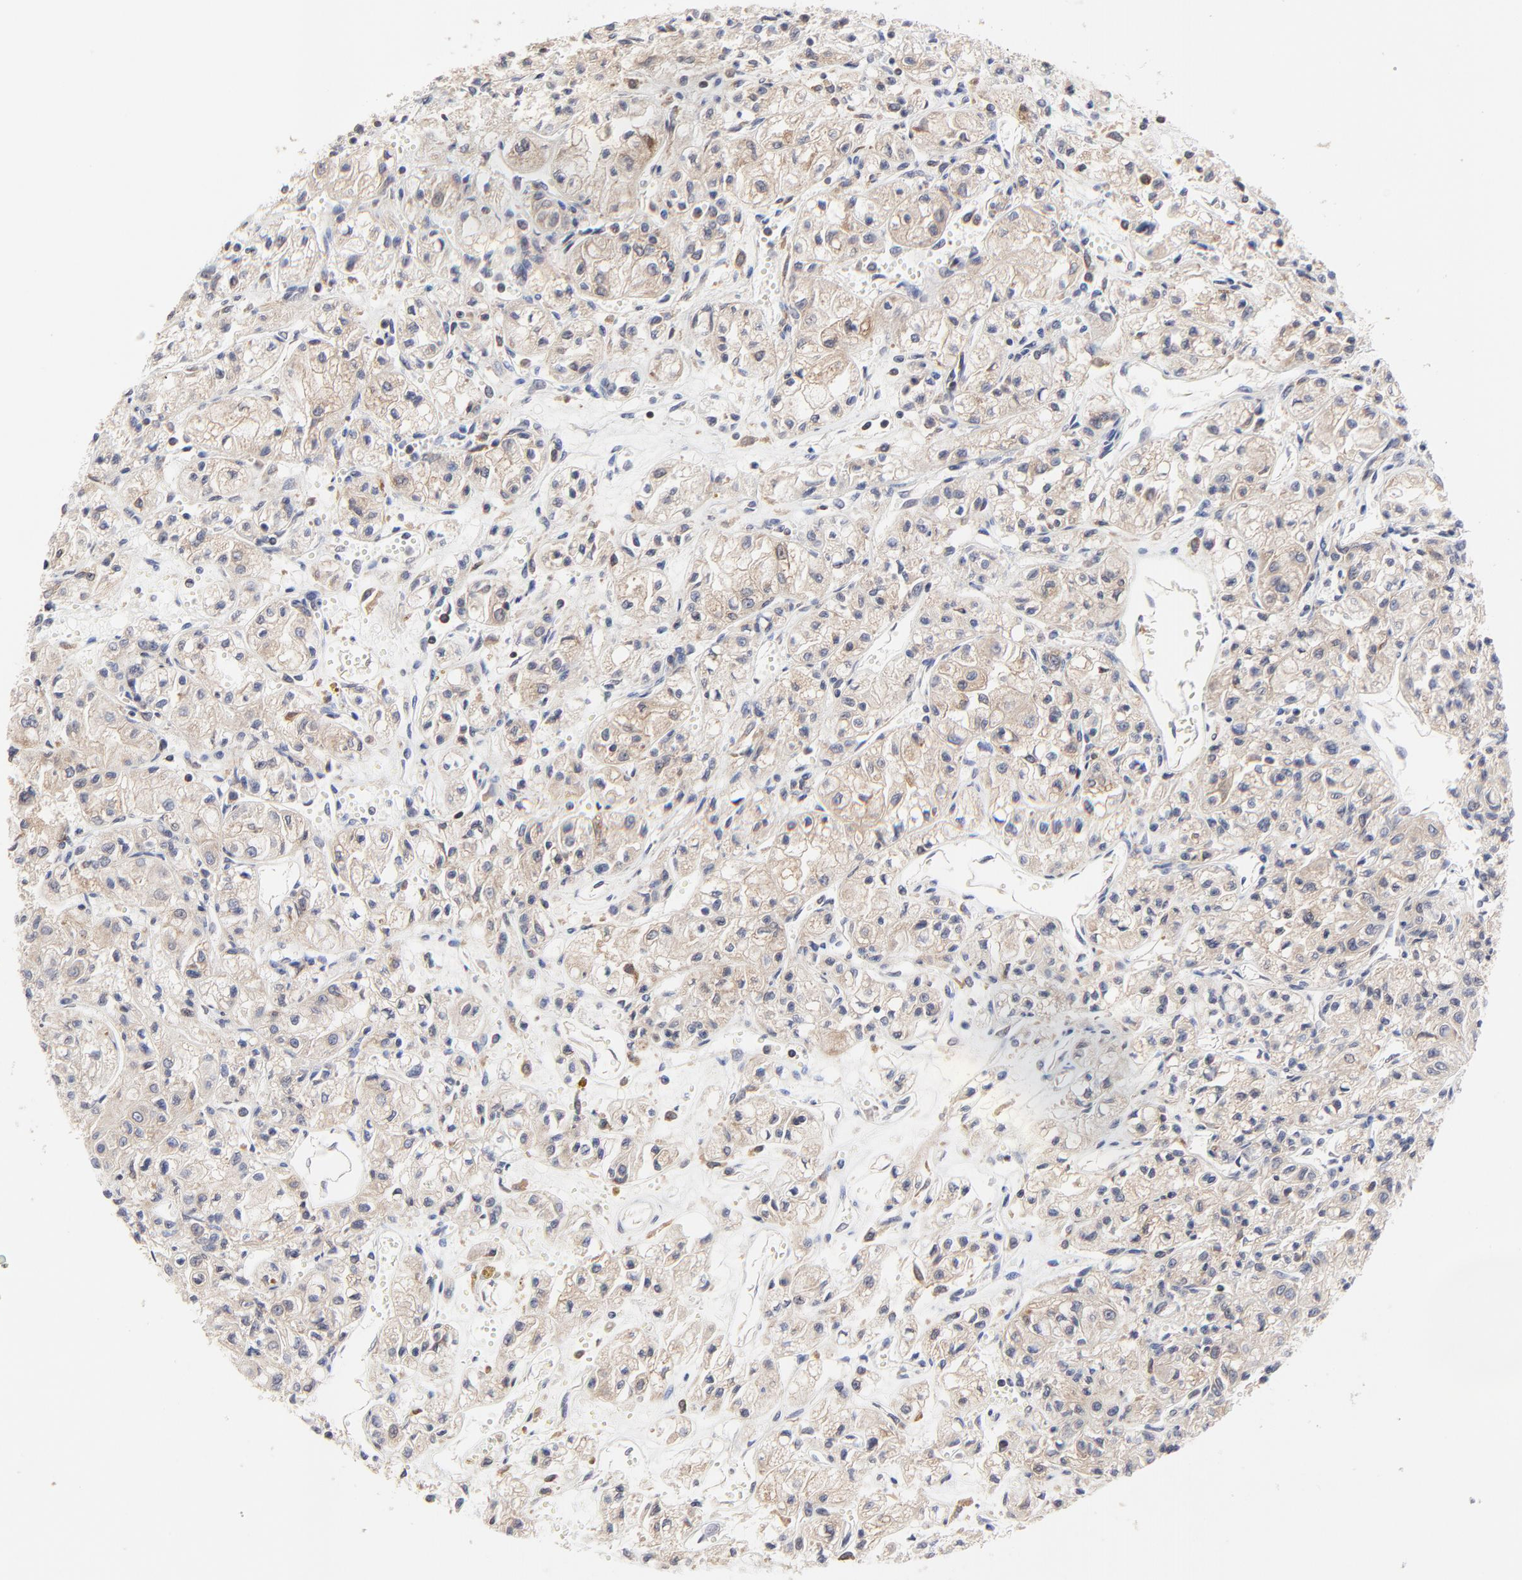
{"staining": {"intensity": "weak", "quantity": ">75%", "location": "cytoplasmic/membranous"}, "tissue": "renal cancer", "cell_type": "Tumor cells", "image_type": "cancer", "snomed": [{"axis": "morphology", "description": "Adenocarcinoma, NOS"}, {"axis": "topography", "description": "Kidney"}], "caption": "Protein staining by immunohistochemistry (IHC) reveals weak cytoplasmic/membranous expression in approximately >75% of tumor cells in renal adenocarcinoma.", "gene": "RAB9A", "patient": {"sex": "male", "age": 78}}